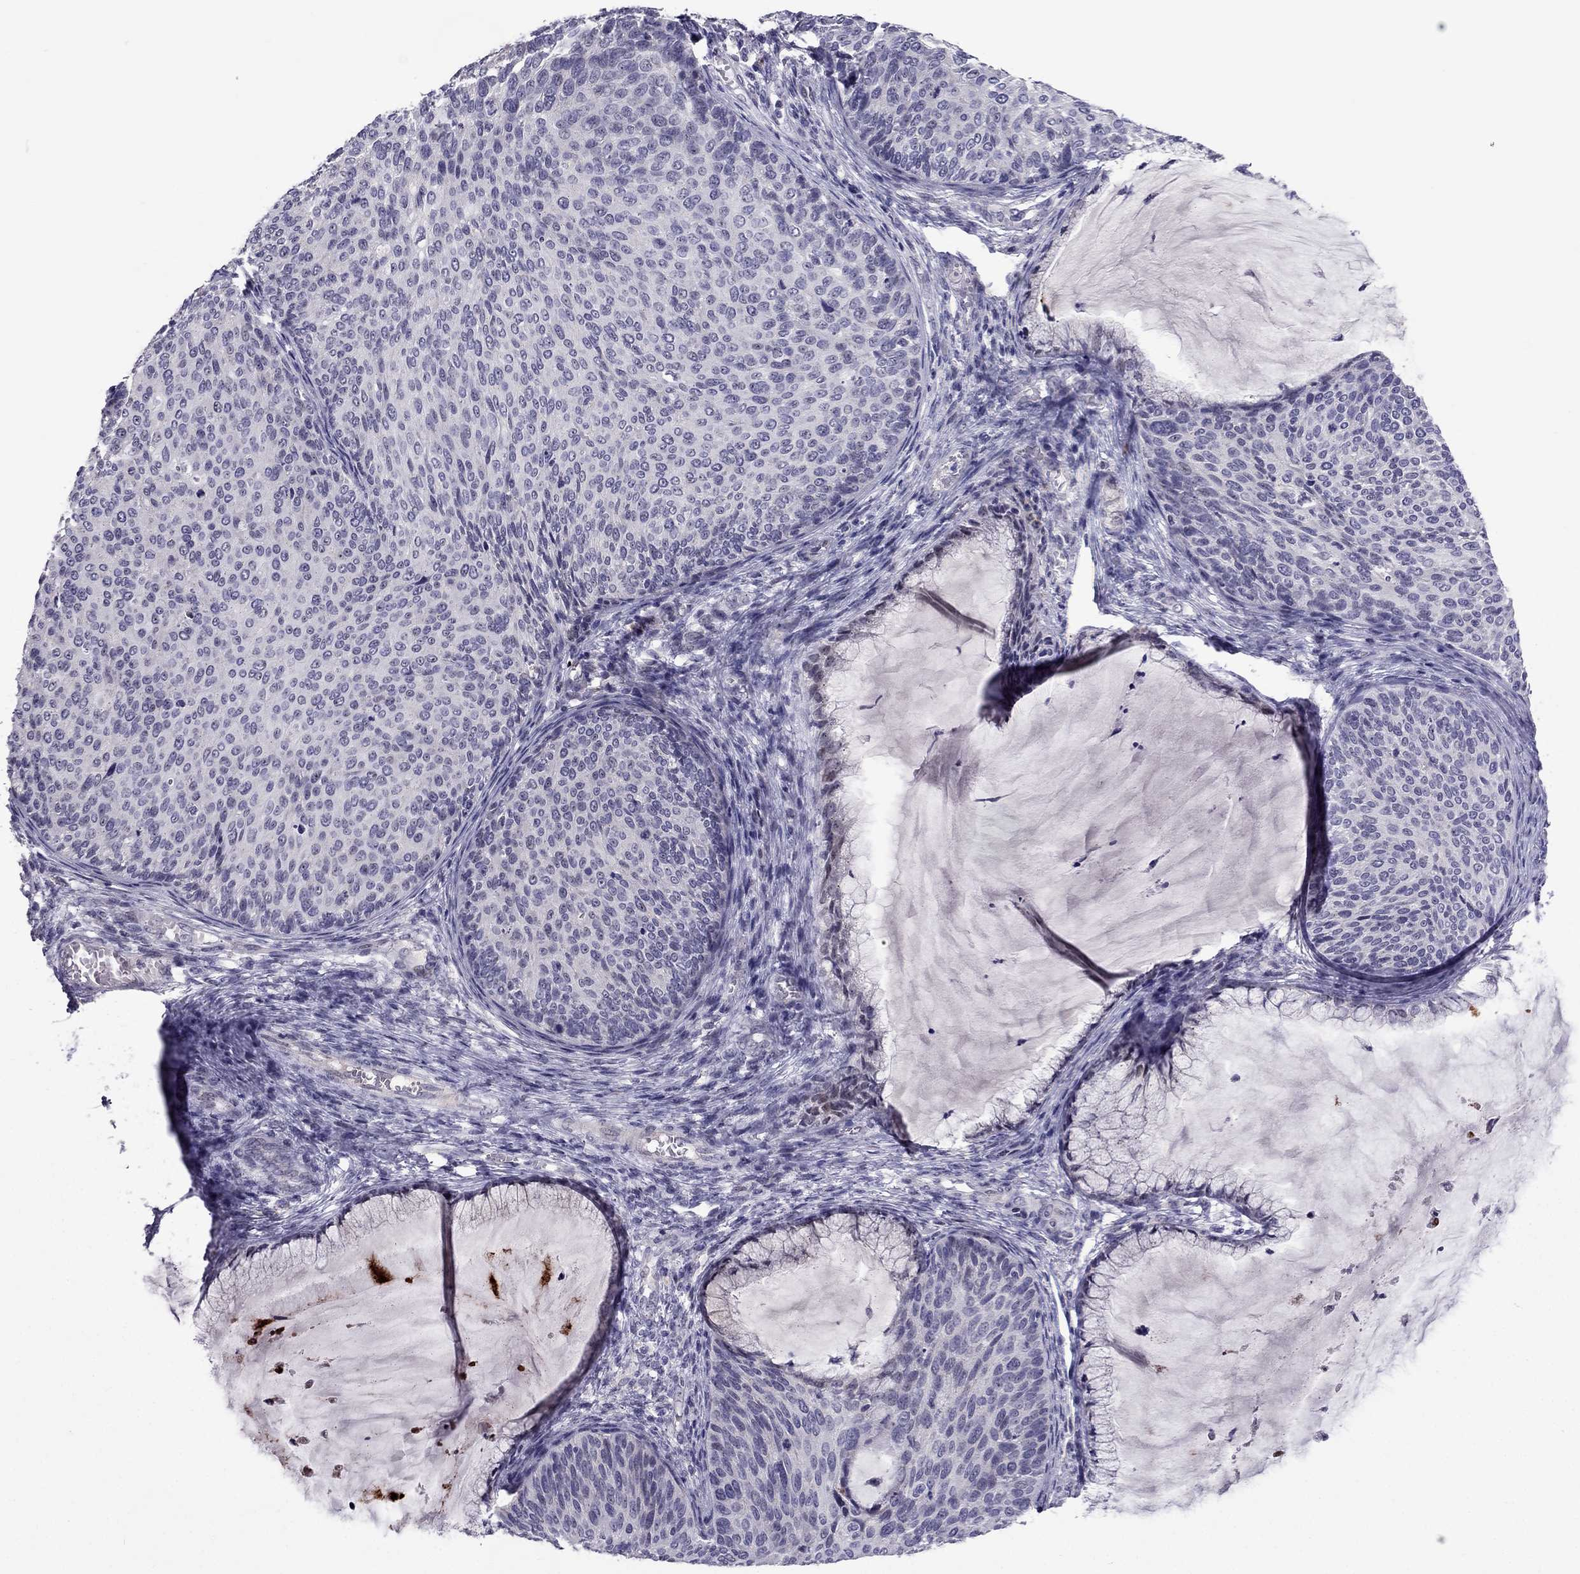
{"staining": {"intensity": "negative", "quantity": "none", "location": "none"}, "tissue": "cervical cancer", "cell_type": "Tumor cells", "image_type": "cancer", "snomed": [{"axis": "morphology", "description": "Squamous cell carcinoma, NOS"}, {"axis": "topography", "description": "Cervix"}], "caption": "Immunohistochemical staining of cervical cancer (squamous cell carcinoma) exhibits no significant staining in tumor cells. Nuclei are stained in blue.", "gene": "MYBPH", "patient": {"sex": "female", "age": 36}}